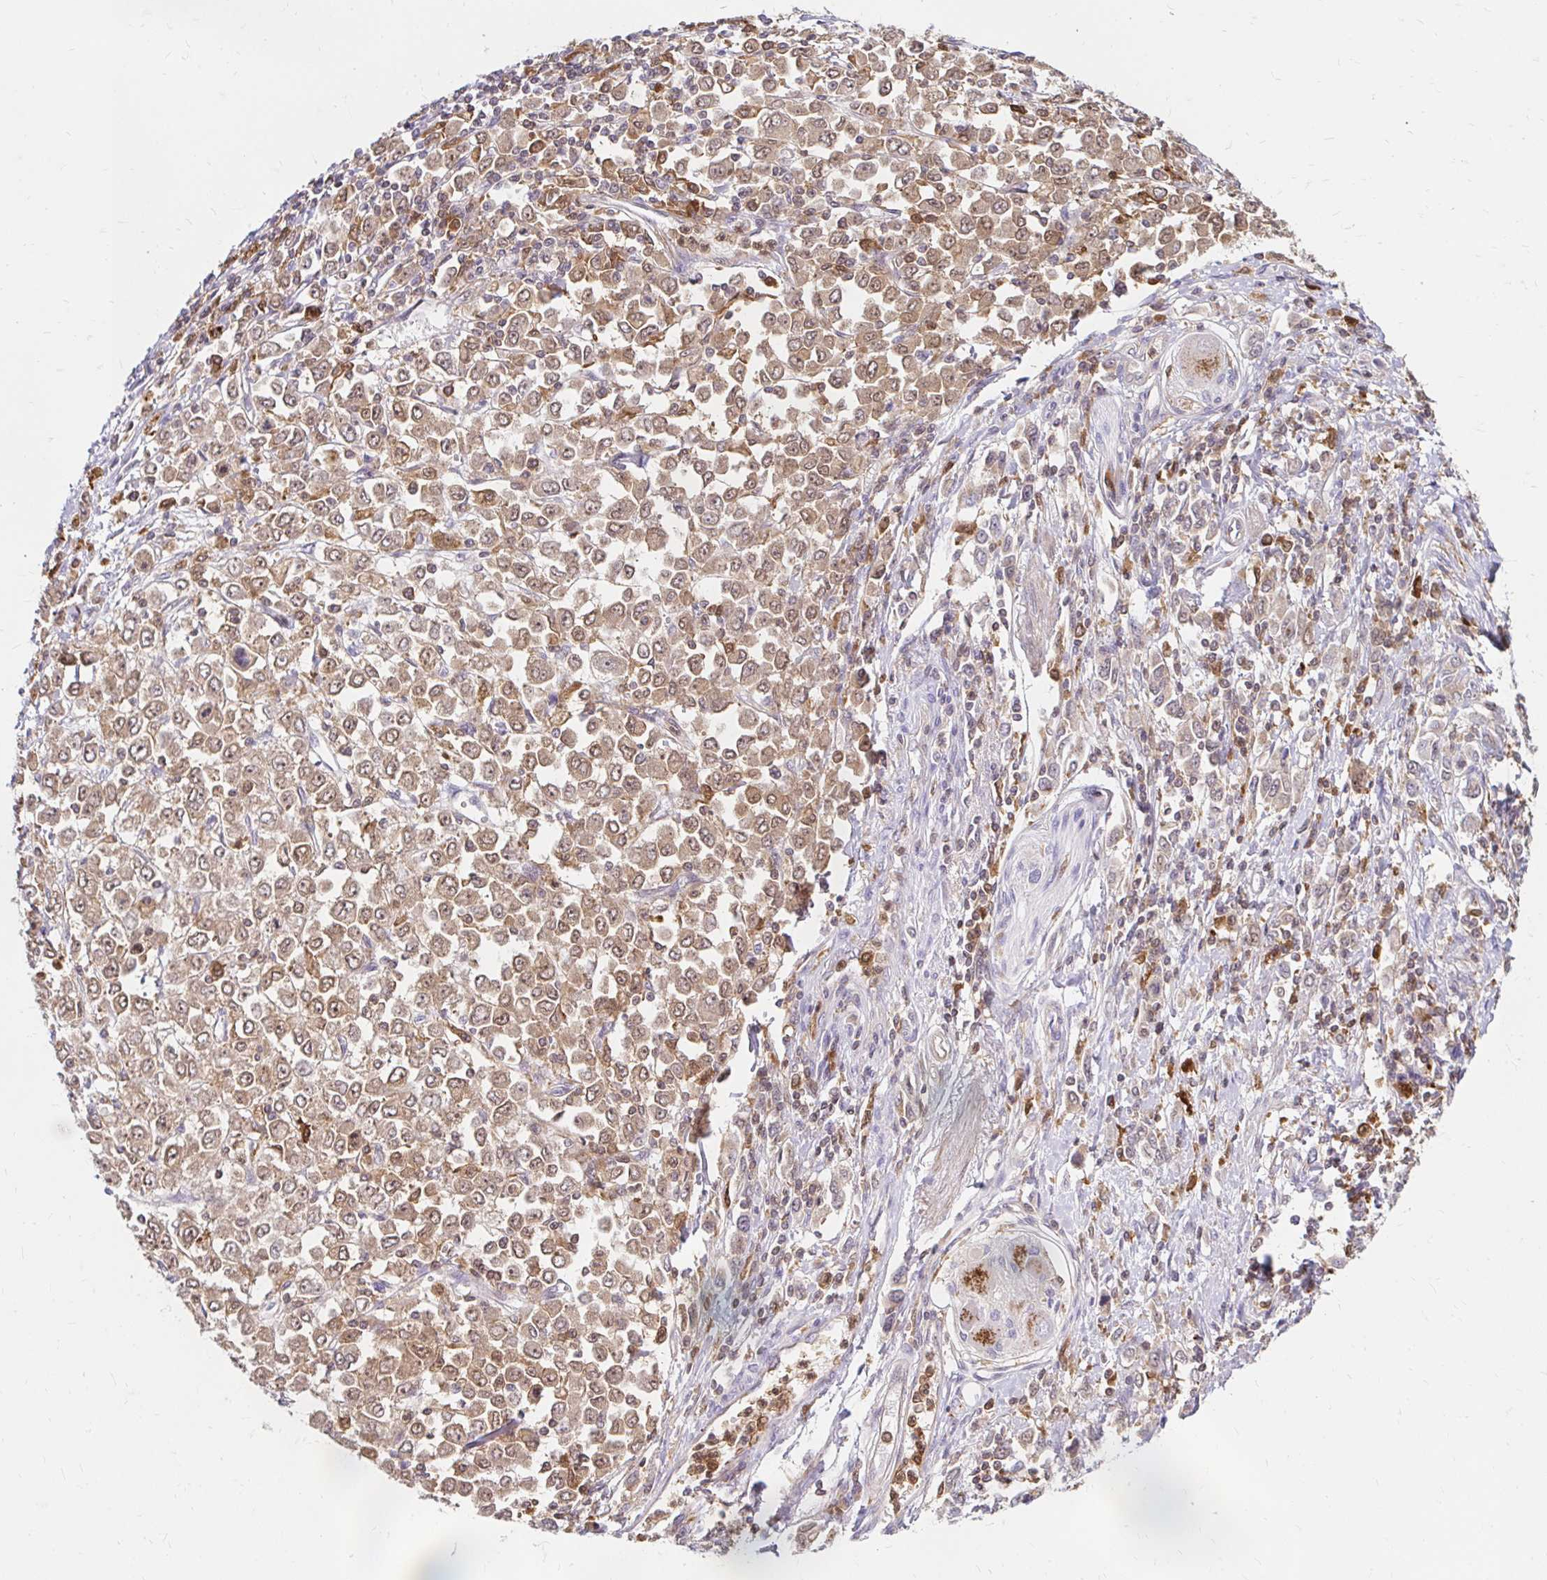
{"staining": {"intensity": "weak", "quantity": ">75%", "location": "cytoplasmic/membranous"}, "tissue": "stomach cancer", "cell_type": "Tumor cells", "image_type": "cancer", "snomed": [{"axis": "morphology", "description": "Adenocarcinoma, NOS"}, {"axis": "topography", "description": "Stomach, upper"}], "caption": "Brown immunohistochemical staining in human stomach adenocarcinoma displays weak cytoplasmic/membranous positivity in about >75% of tumor cells.", "gene": "PYCARD", "patient": {"sex": "male", "age": 70}}